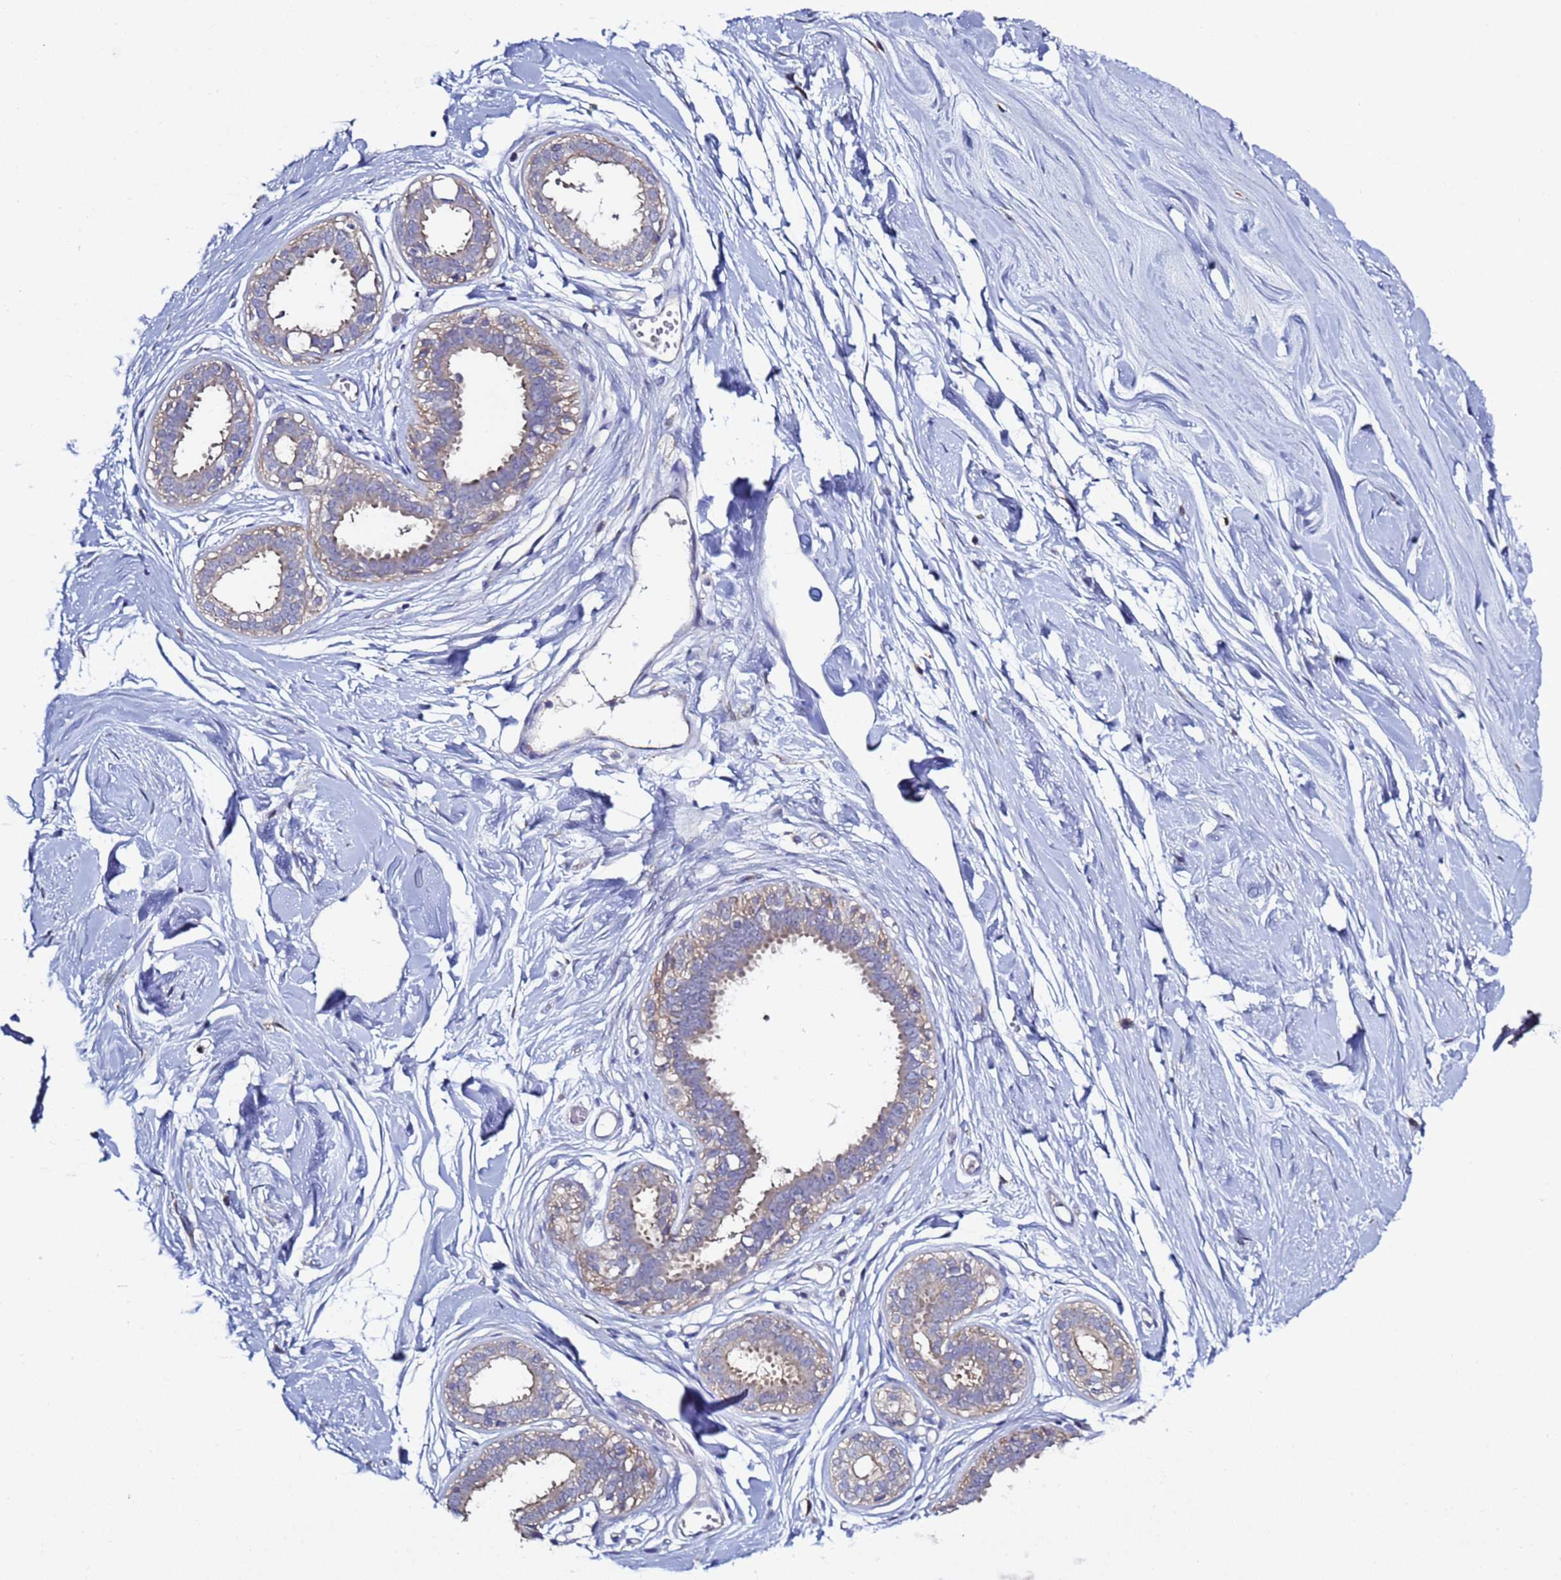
{"staining": {"intensity": "negative", "quantity": "none", "location": "none"}, "tissue": "breast", "cell_type": "Adipocytes", "image_type": "normal", "snomed": [{"axis": "morphology", "description": "Normal tissue, NOS"}, {"axis": "topography", "description": "Breast"}], "caption": "Immunohistochemistry histopathology image of normal breast: human breast stained with DAB (3,3'-diaminobenzidine) demonstrates no significant protein expression in adipocytes.", "gene": "RABL2A", "patient": {"sex": "female", "age": 45}}